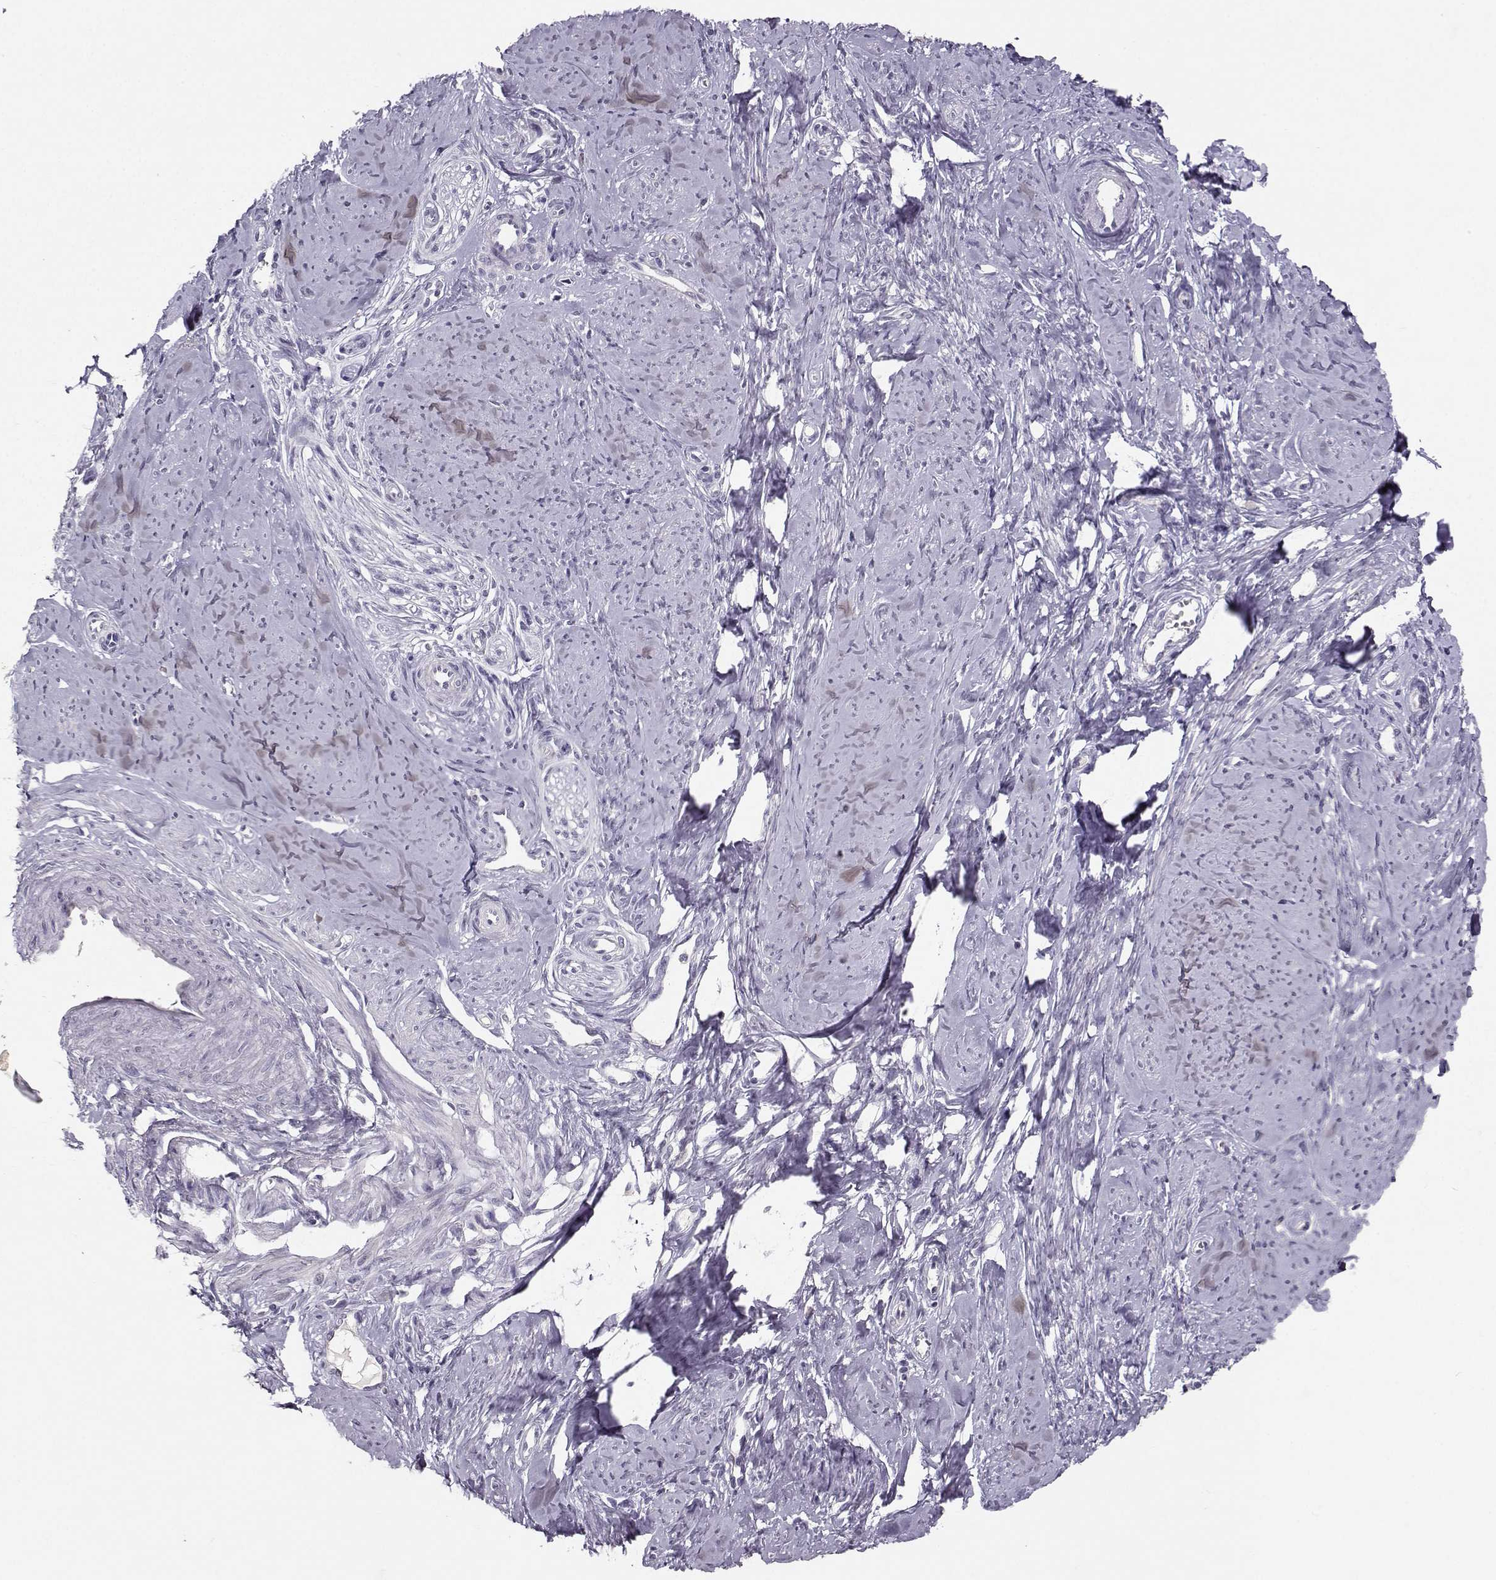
{"staining": {"intensity": "negative", "quantity": "none", "location": "none"}, "tissue": "smooth muscle", "cell_type": "Smooth muscle cells", "image_type": "normal", "snomed": [{"axis": "morphology", "description": "Normal tissue, NOS"}, {"axis": "topography", "description": "Smooth muscle"}], "caption": "High power microscopy photomicrograph of an IHC photomicrograph of benign smooth muscle, revealing no significant positivity in smooth muscle cells.", "gene": "PKP2", "patient": {"sex": "female", "age": 48}}